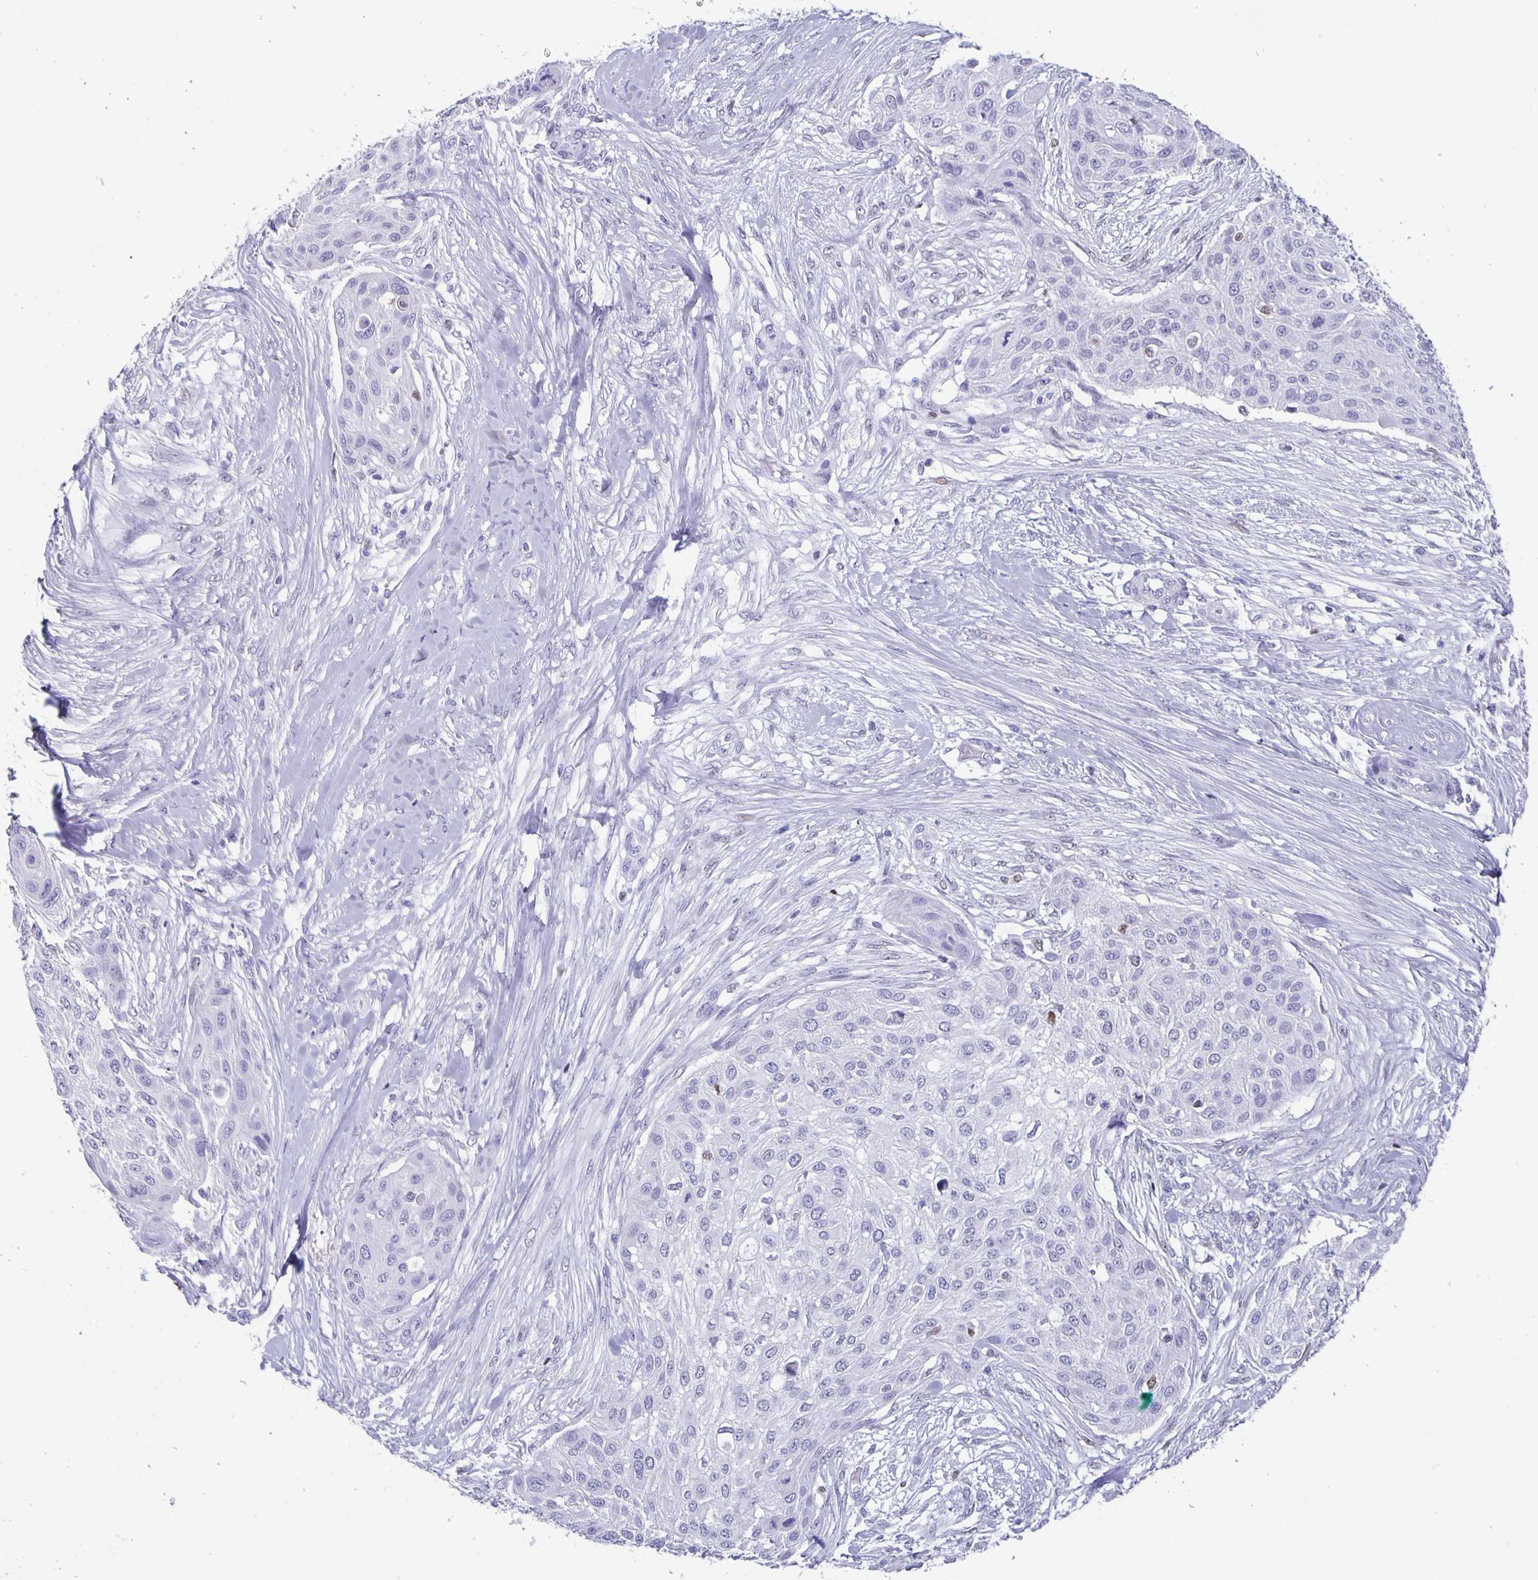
{"staining": {"intensity": "negative", "quantity": "none", "location": "none"}, "tissue": "skin cancer", "cell_type": "Tumor cells", "image_type": "cancer", "snomed": [{"axis": "morphology", "description": "Squamous cell carcinoma, NOS"}, {"axis": "topography", "description": "Skin"}], "caption": "Micrograph shows no significant protein expression in tumor cells of squamous cell carcinoma (skin).", "gene": "SATB2", "patient": {"sex": "female", "age": 87}}